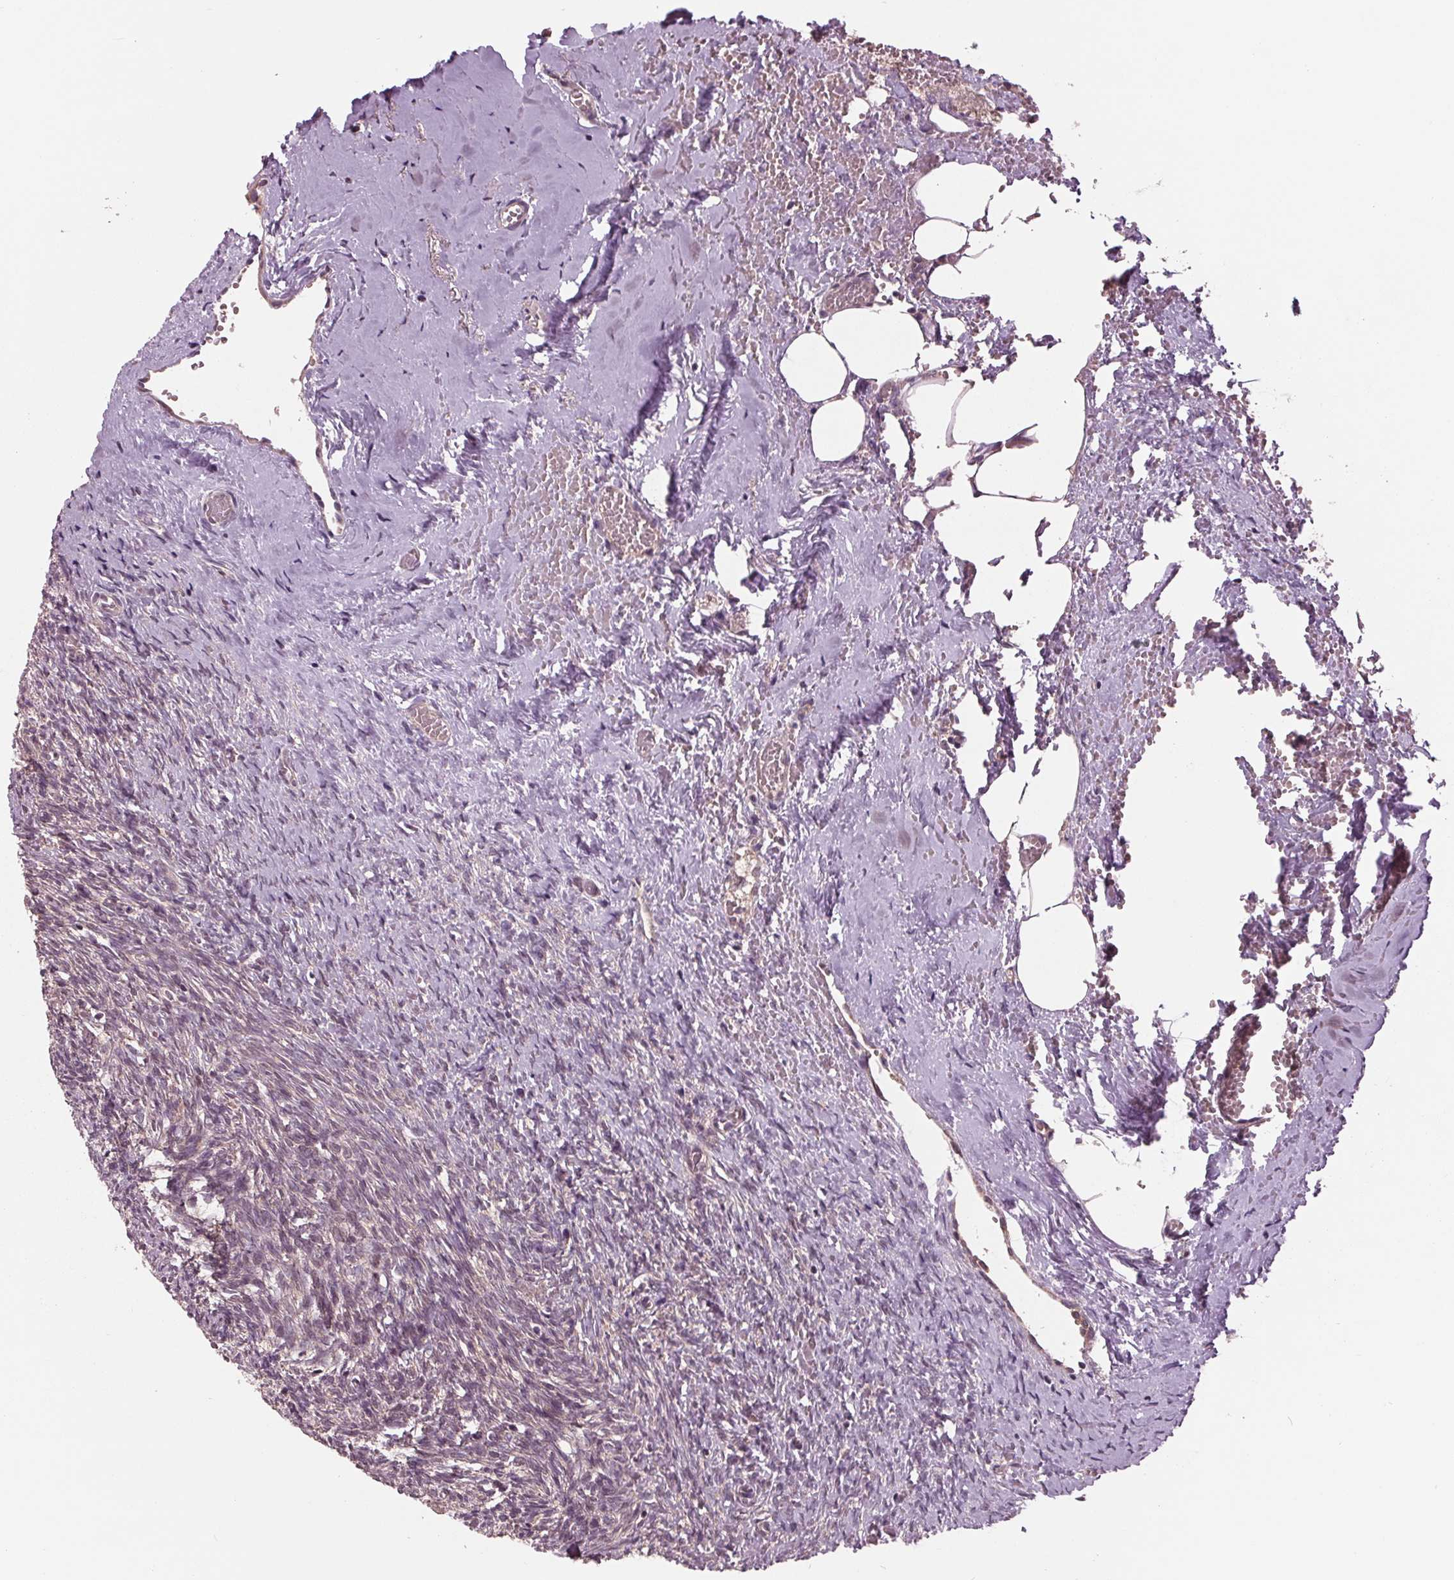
{"staining": {"intensity": "moderate", "quantity": ">75%", "location": "cytoplasmic/membranous"}, "tissue": "ovary", "cell_type": "Follicle cells", "image_type": "normal", "snomed": [{"axis": "morphology", "description": "Normal tissue, NOS"}, {"axis": "topography", "description": "Ovary"}], "caption": "The immunohistochemical stain highlights moderate cytoplasmic/membranous positivity in follicle cells of normal ovary.", "gene": "MAPK8", "patient": {"sex": "female", "age": 46}}